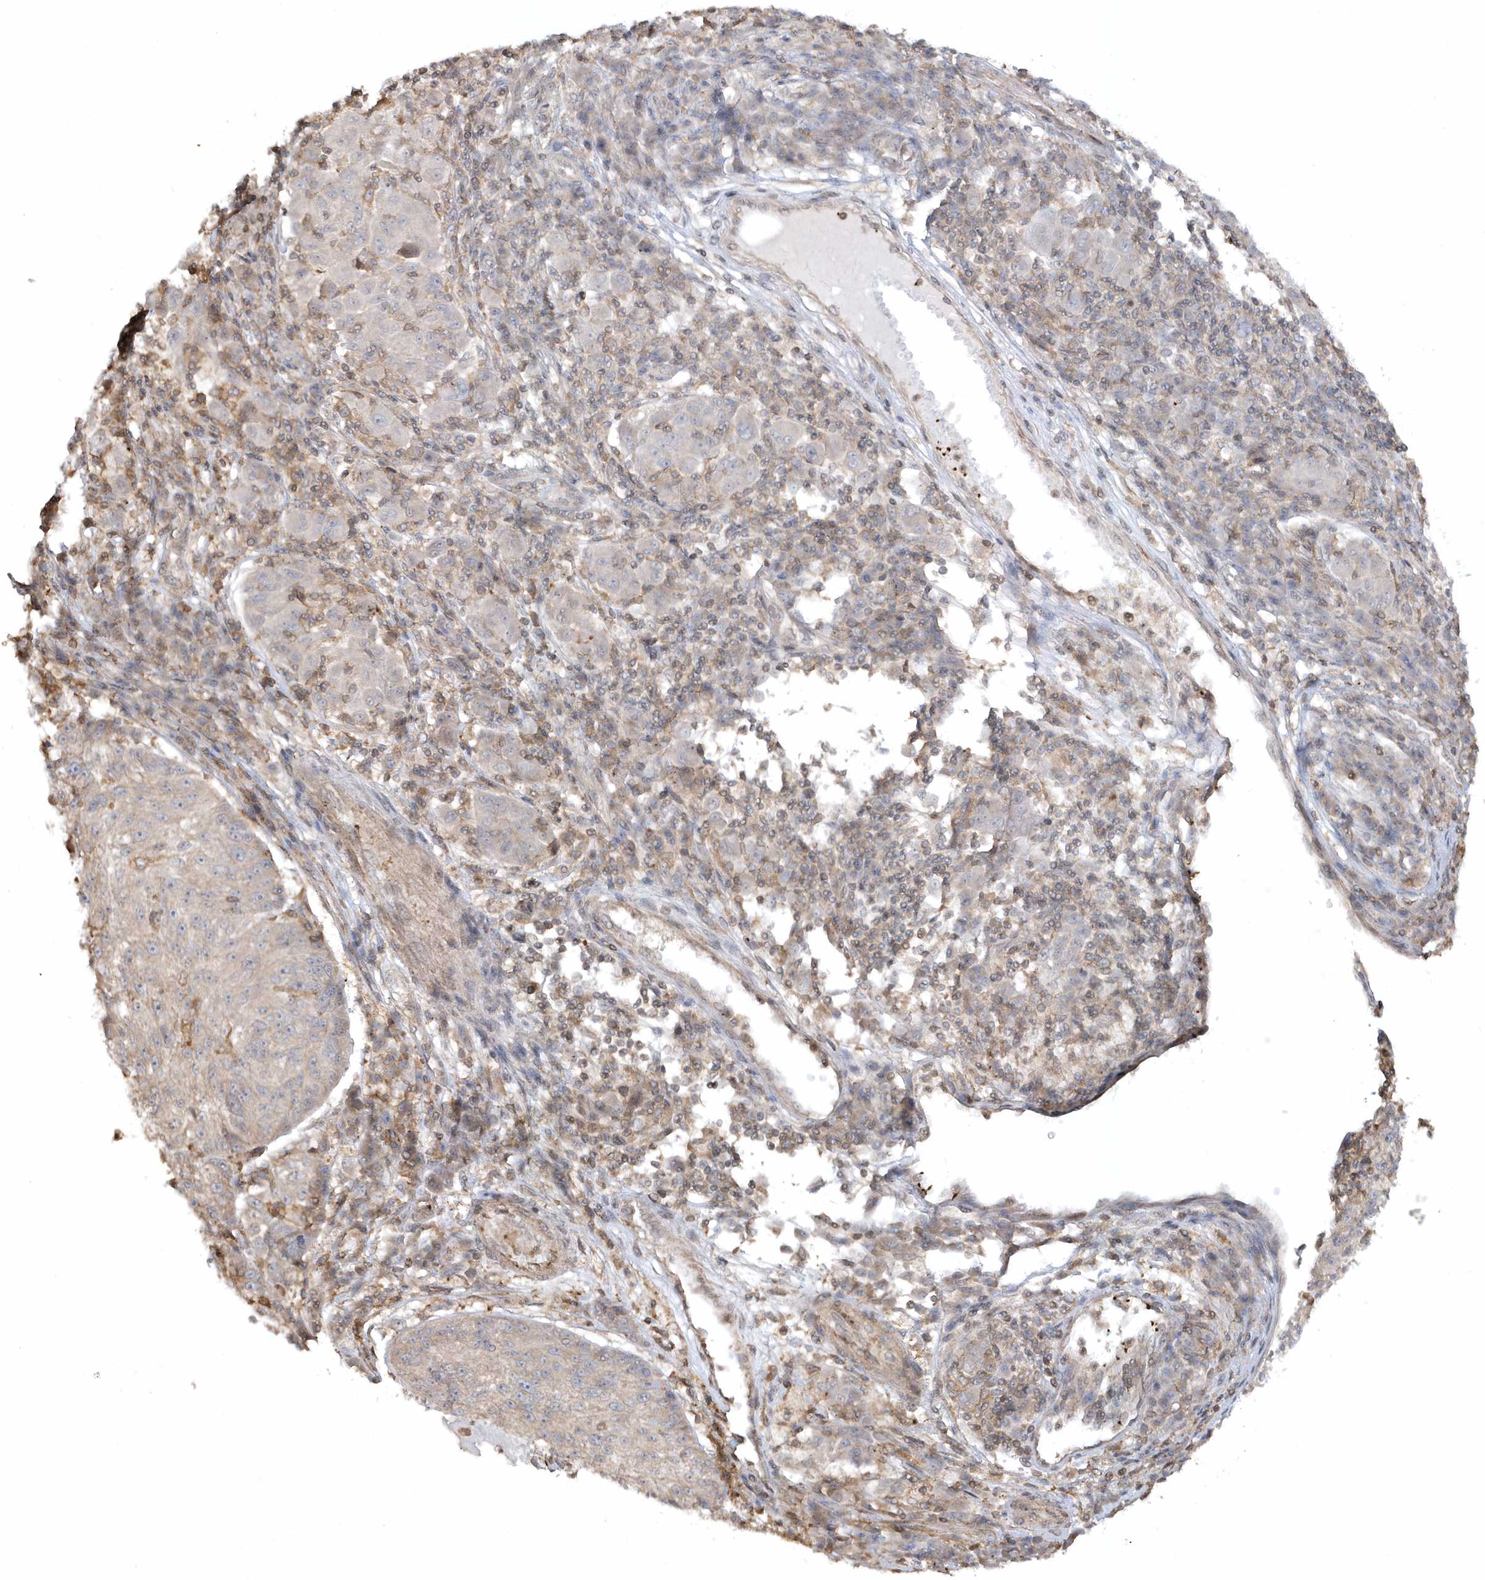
{"staining": {"intensity": "weak", "quantity": "<25%", "location": "cytoplasmic/membranous"}, "tissue": "melanoma", "cell_type": "Tumor cells", "image_type": "cancer", "snomed": [{"axis": "morphology", "description": "Malignant melanoma, NOS"}, {"axis": "topography", "description": "Skin"}], "caption": "DAB (3,3'-diaminobenzidine) immunohistochemical staining of malignant melanoma exhibits no significant positivity in tumor cells.", "gene": "BSN", "patient": {"sex": "male", "age": 53}}